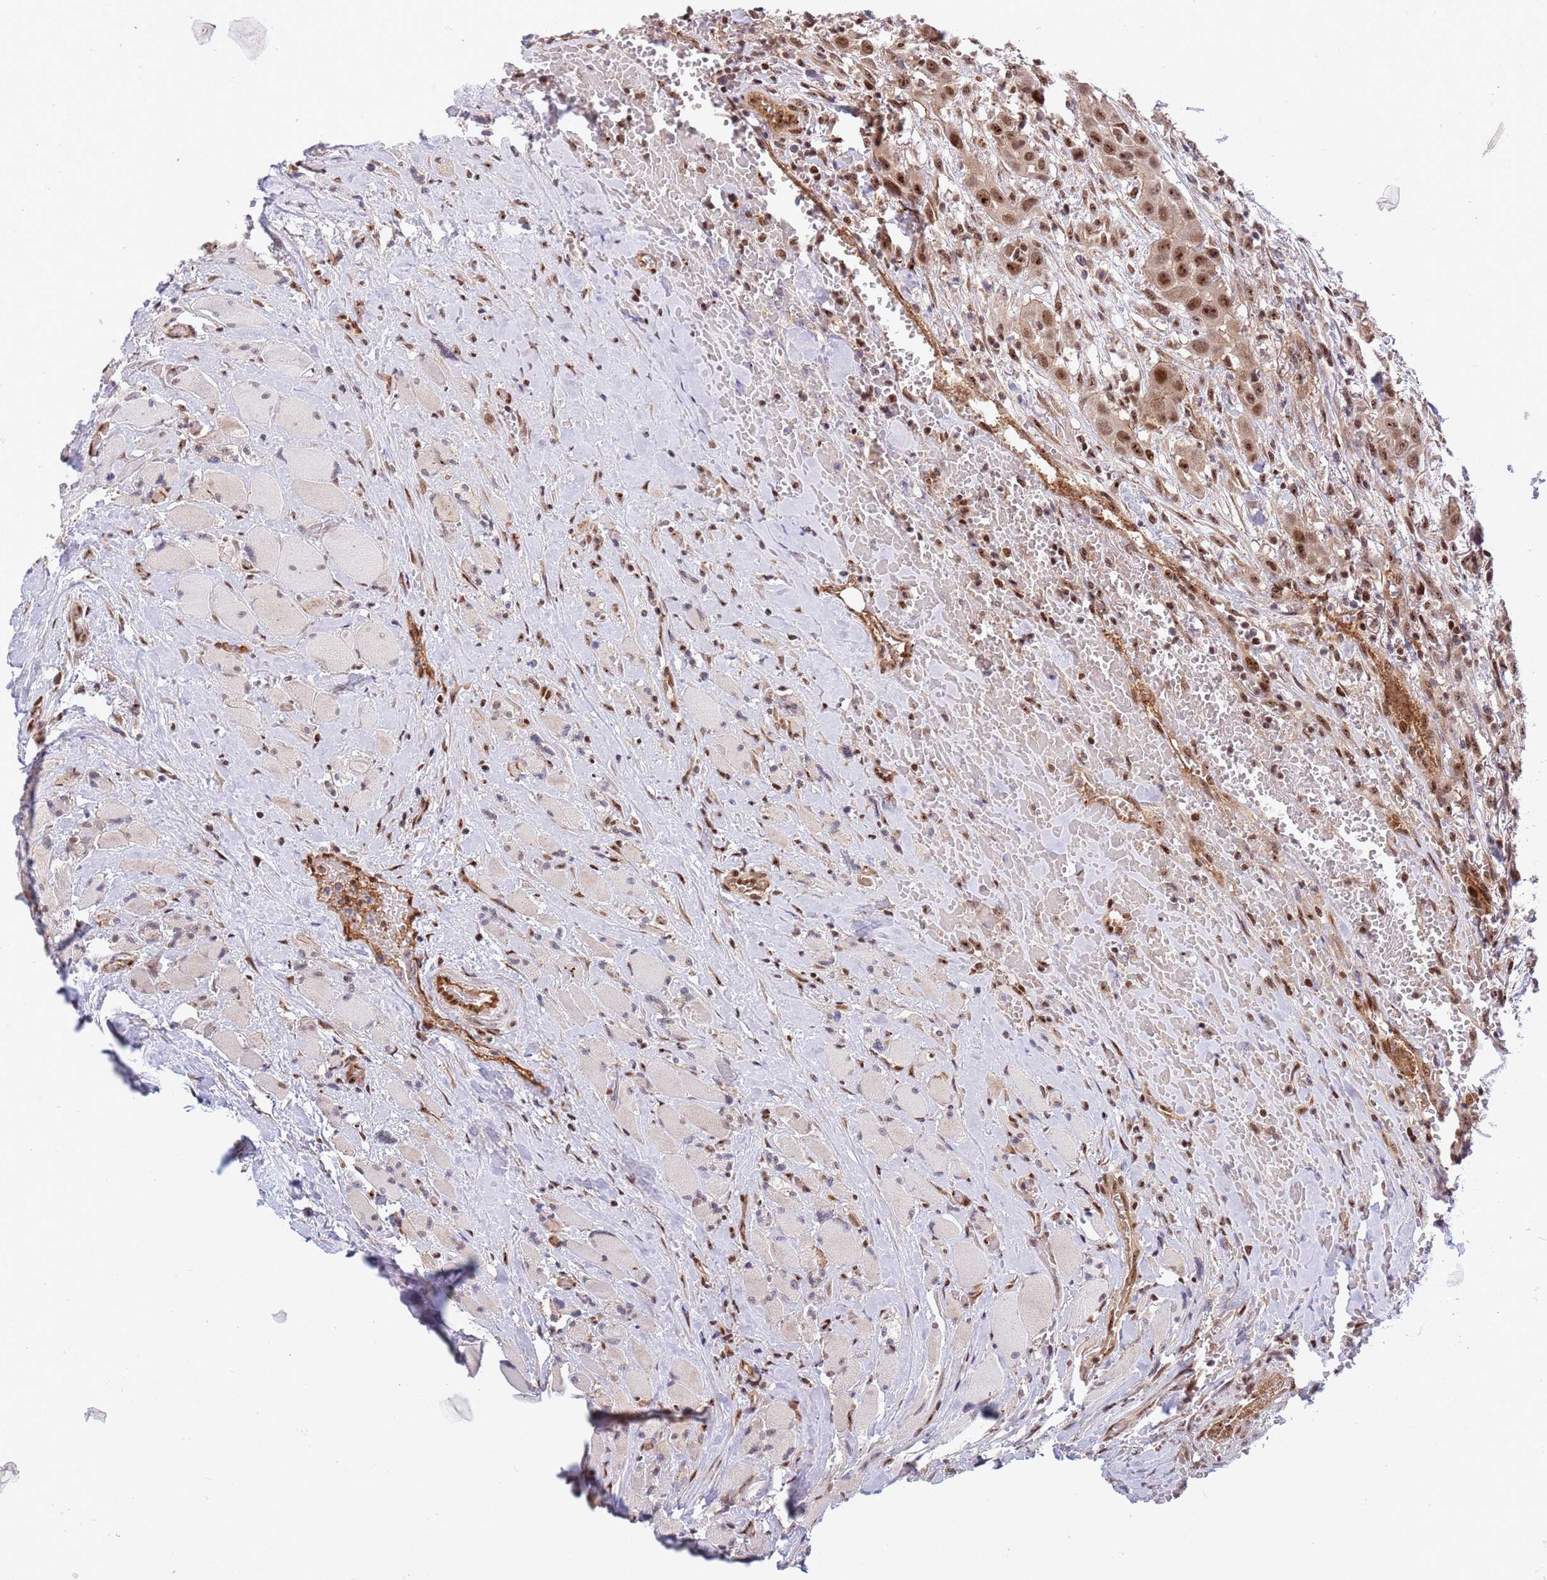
{"staining": {"intensity": "moderate", "quantity": ">75%", "location": "nuclear"}, "tissue": "head and neck cancer", "cell_type": "Tumor cells", "image_type": "cancer", "snomed": [{"axis": "morphology", "description": "Squamous cell carcinoma, NOS"}, {"axis": "topography", "description": "Head-Neck"}], "caption": "Head and neck cancer (squamous cell carcinoma) stained with a brown dye exhibits moderate nuclear positive expression in about >75% of tumor cells.", "gene": "TBX10", "patient": {"sex": "male", "age": 81}}